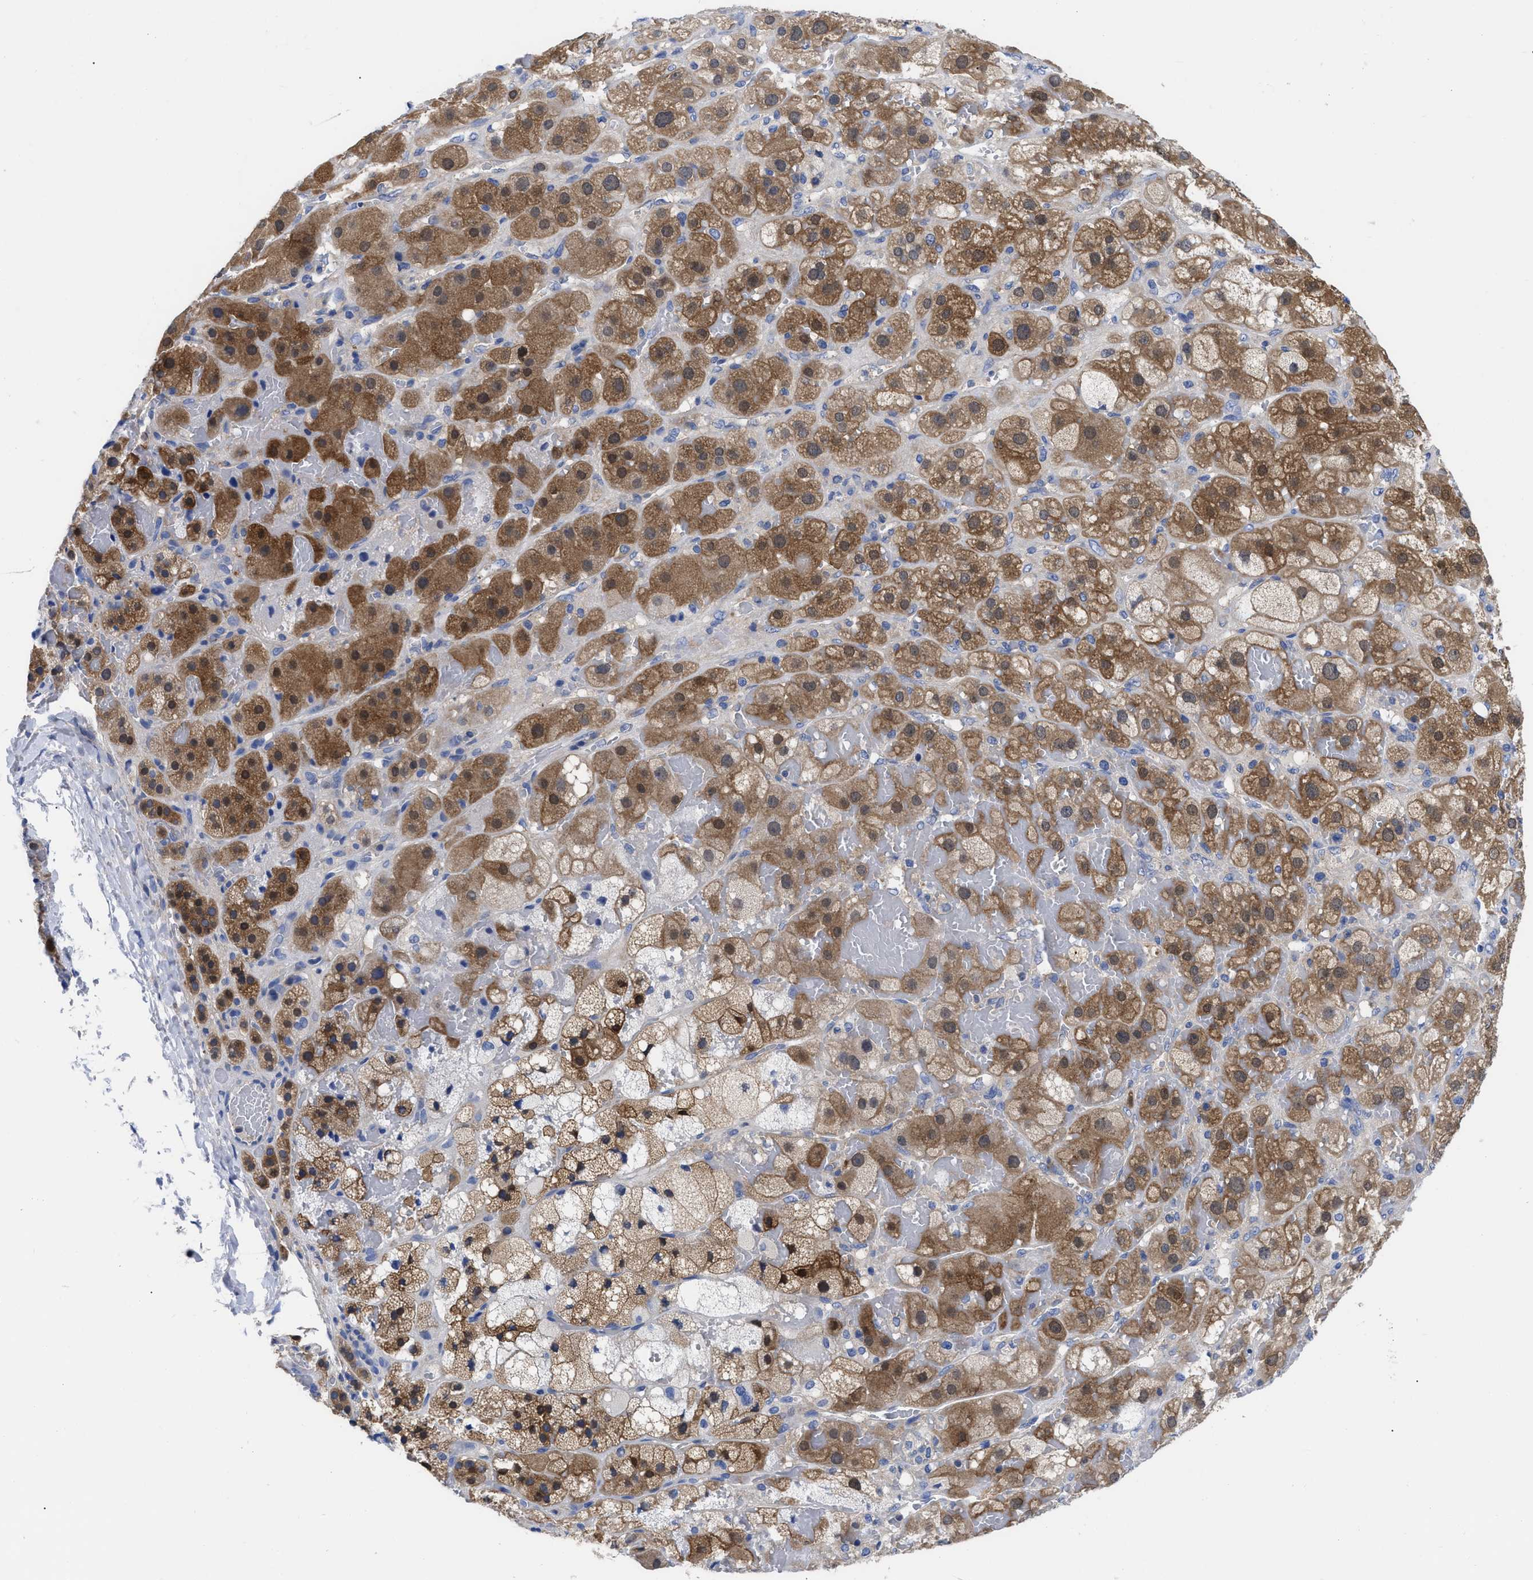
{"staining": {"intensity": "strong", "quantity": ">75%", "location": "cytoplasmic/membranous,nuclear"}, "tissue": "adrenal gland", "cell_type": "Glandular cells", "image_type": "normal", "snomed": [{"axis": "morphology", "description": "Normal tissue, NOS"}, {"axis": "topography", "description": "Adrenal gland"}], "caption": "DAB immunohistochemical staining of normal human adrenal gland shows strong cytoplasmic/membranous,nuclear protein expression in about >75% of glandular cells.", "gene": "RBKS", "patient": {"sex": "female", "age": 47}}